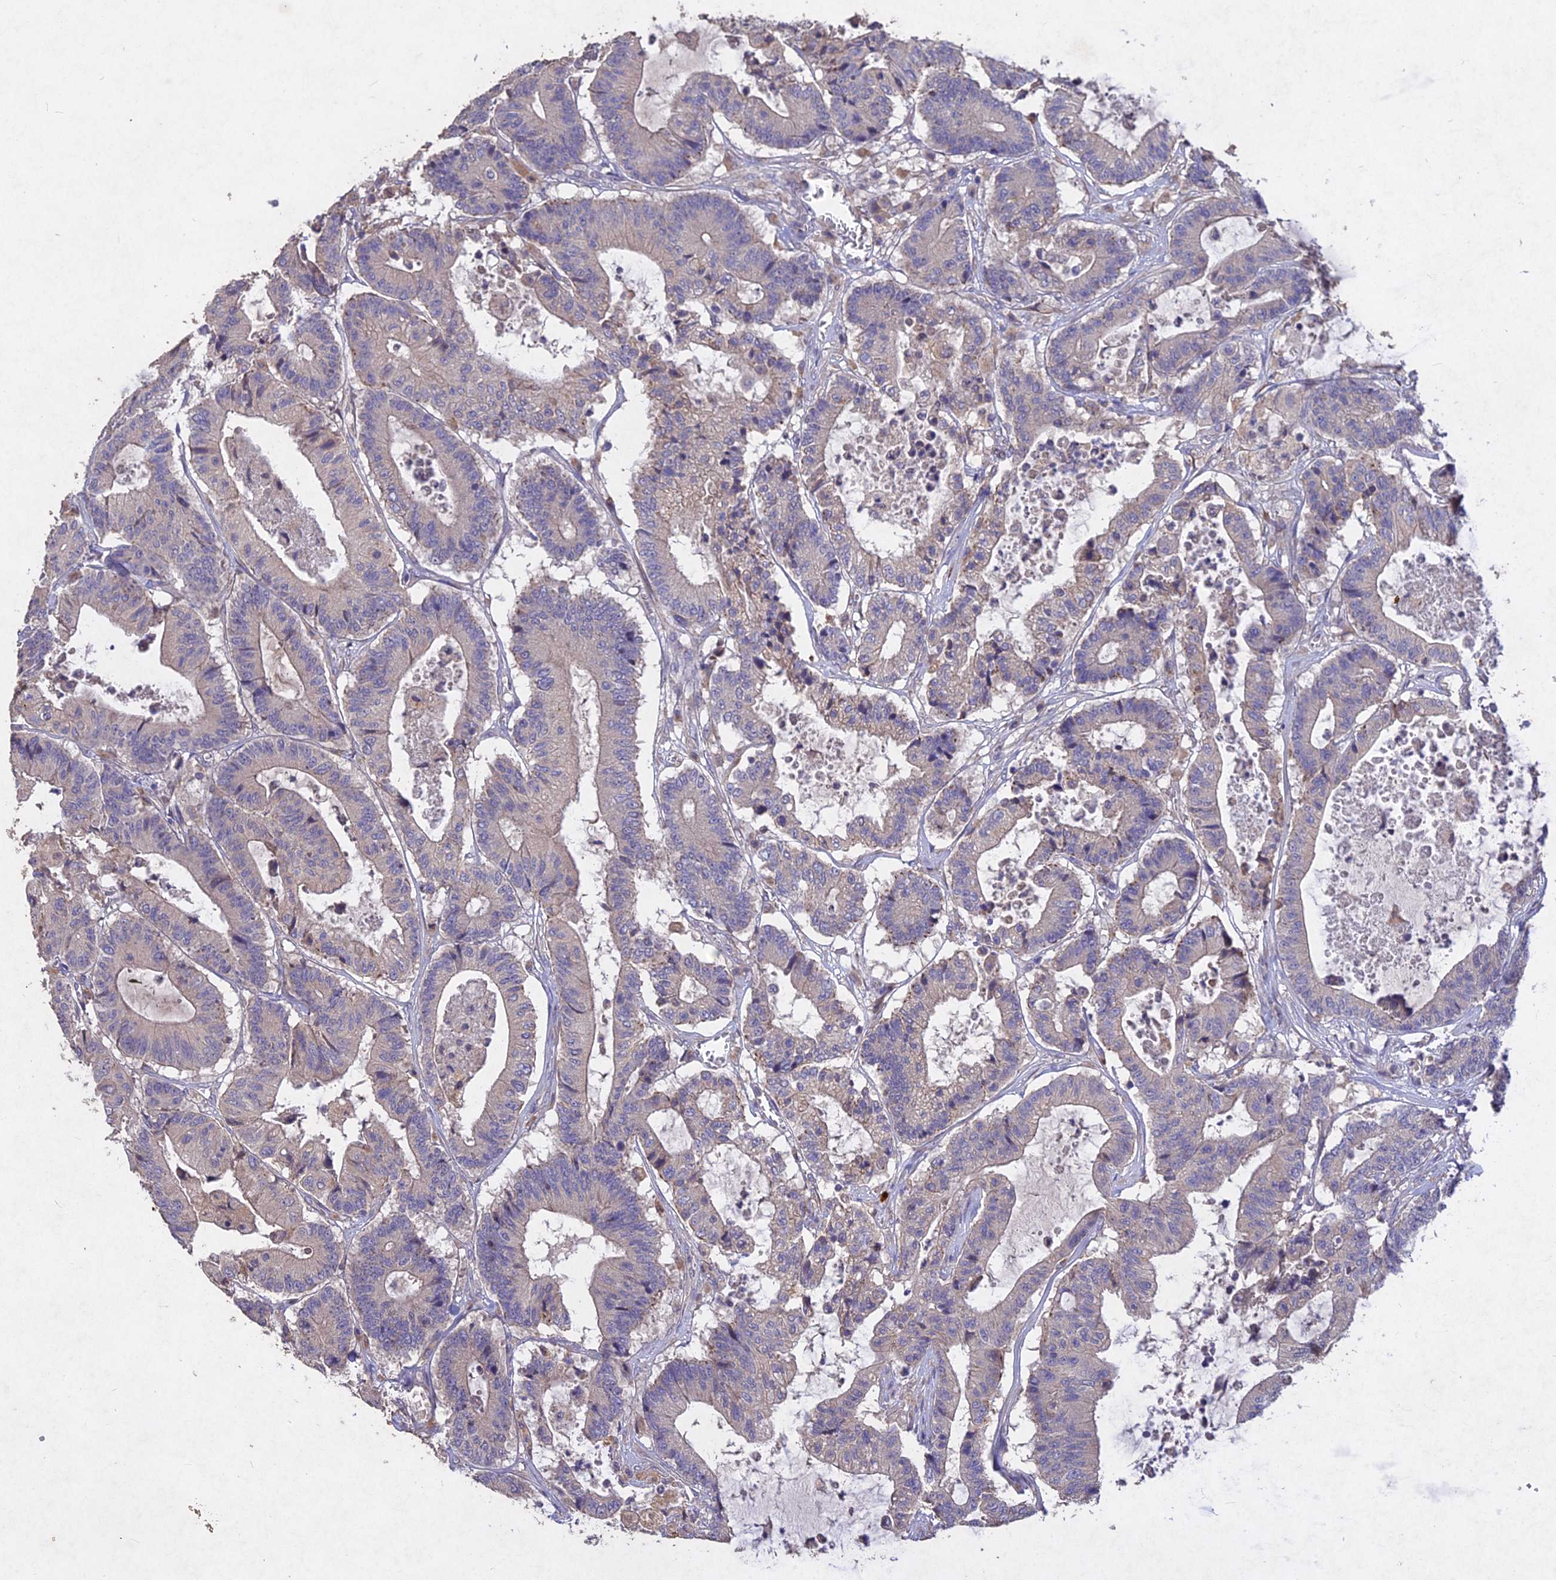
{"staining": {"intensity": "negative", "quantity": "none", "location": "none"}, "tissue": "colorectal cancer", "cell_type": "Tumor cells", "image_type": "cancer", "snomed": [{"axis": "morphology", "description": "Adenocarcinoma, NOS"}, {"axis": "topography", "description": "Colon"}], "caption": "High magnification brightfield microscopy of adenocarcinoma (colorectal) stained with DAB (brown) and counterstained with hematoxylin (blue): tumor cells show no significant expression. (Stains: DAB immunohistochemistry (IHC) with hematoxylin counter stain, Microscopy: brightfield microscopy at high magnification).", "gene": "SLC26A4", "patient": {"sex": "female", "age": 84}}